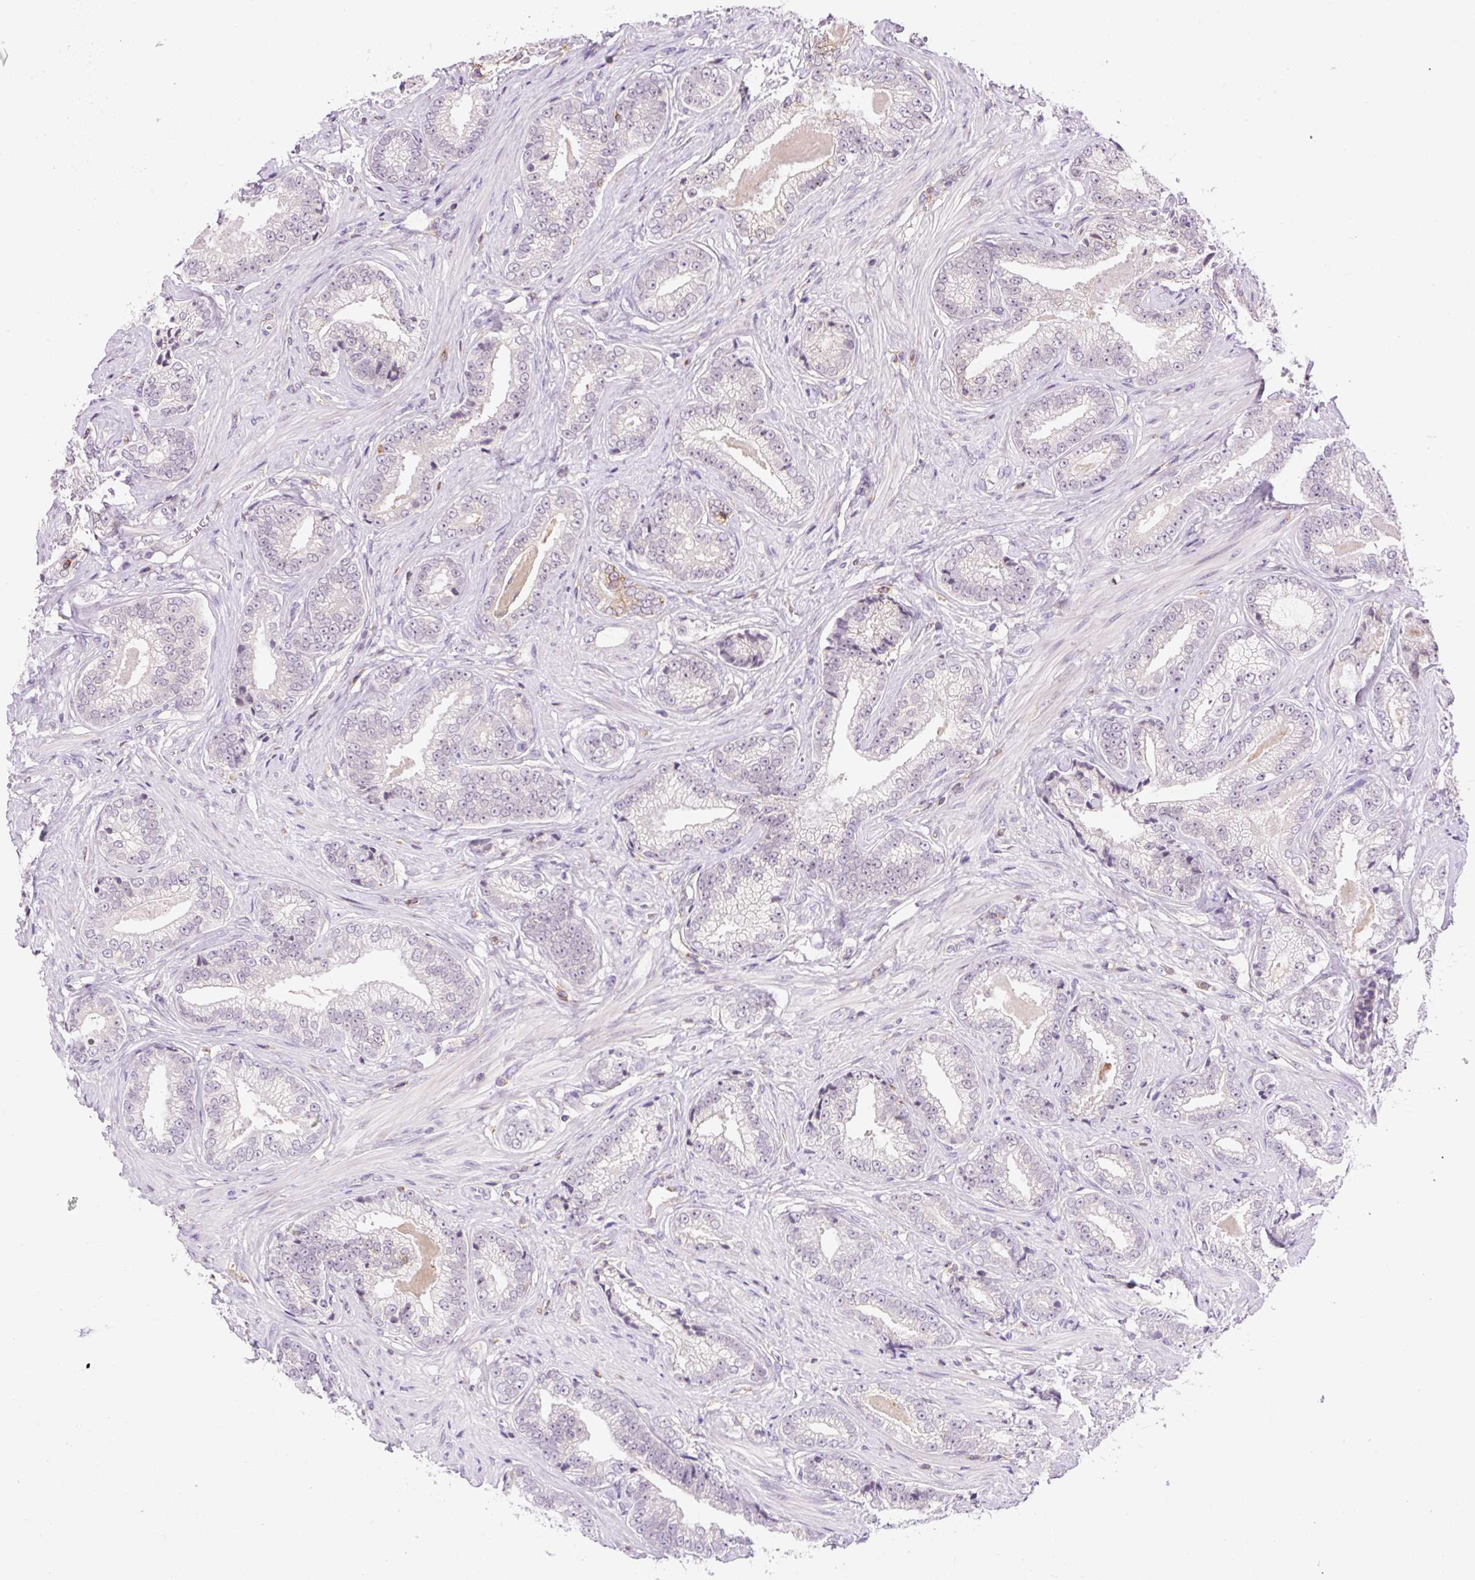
{"staining": {"intensity": "negative", "quantity": "none", "location": "none"}, "tissue": "prostate cancer", "cell_type": "Tumor cells", "image_type": "cancer", "snomed": [{"axis": "morphology", "description": "Adenocarcinoma, Low grade"}, {"axis": "topography", "description": "Prostate"}], "caption": "Protein analysis of prostate adenocarcinoma (low-grade) demonstrates no significant staining in tumor cells.", "gene": "CARD11", "patient": {"sex": "male", "age": 61}}